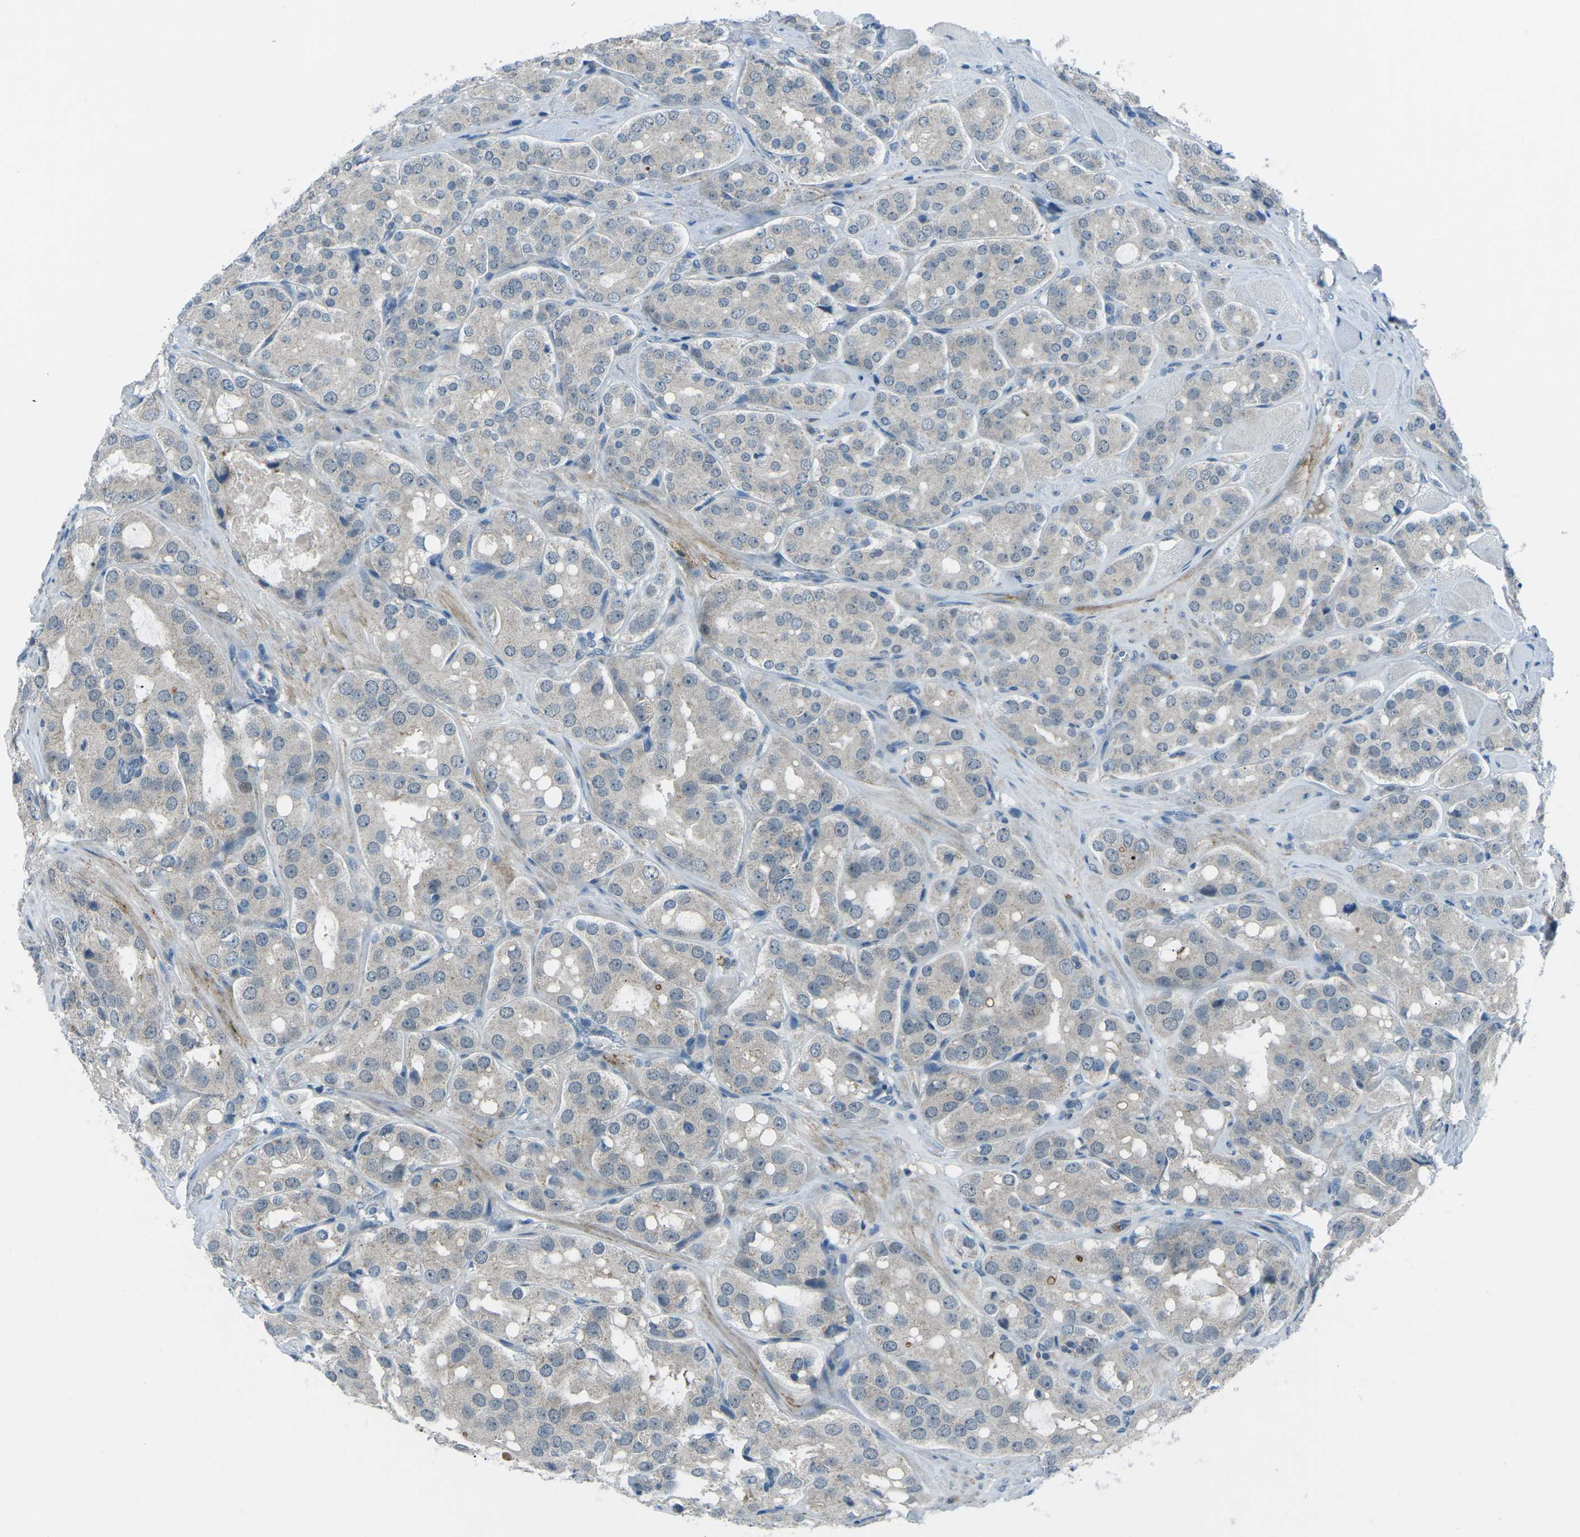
{"staining": {"intensity": "negative", "quantity": "none", "location": "none"}, "tissue": "prostate cancer", "cell_type": "Tumor cells", "image_type": "cancer", "snomed": [{"axis": "morphology", "description": "Adenocarcinoma, High grade"}, {"axis": "topography", "description": "Prostate"}], "caption": "This micrograph is of prostate cancer (adenocarcinoma (high-grade)) stained with IHC to label a protein in brown with the nuclei are counter-stained blue. There is no positivity in tumor cells.", "gene": "PRKCA", "patient": {"sex": "male", "age": 65}}